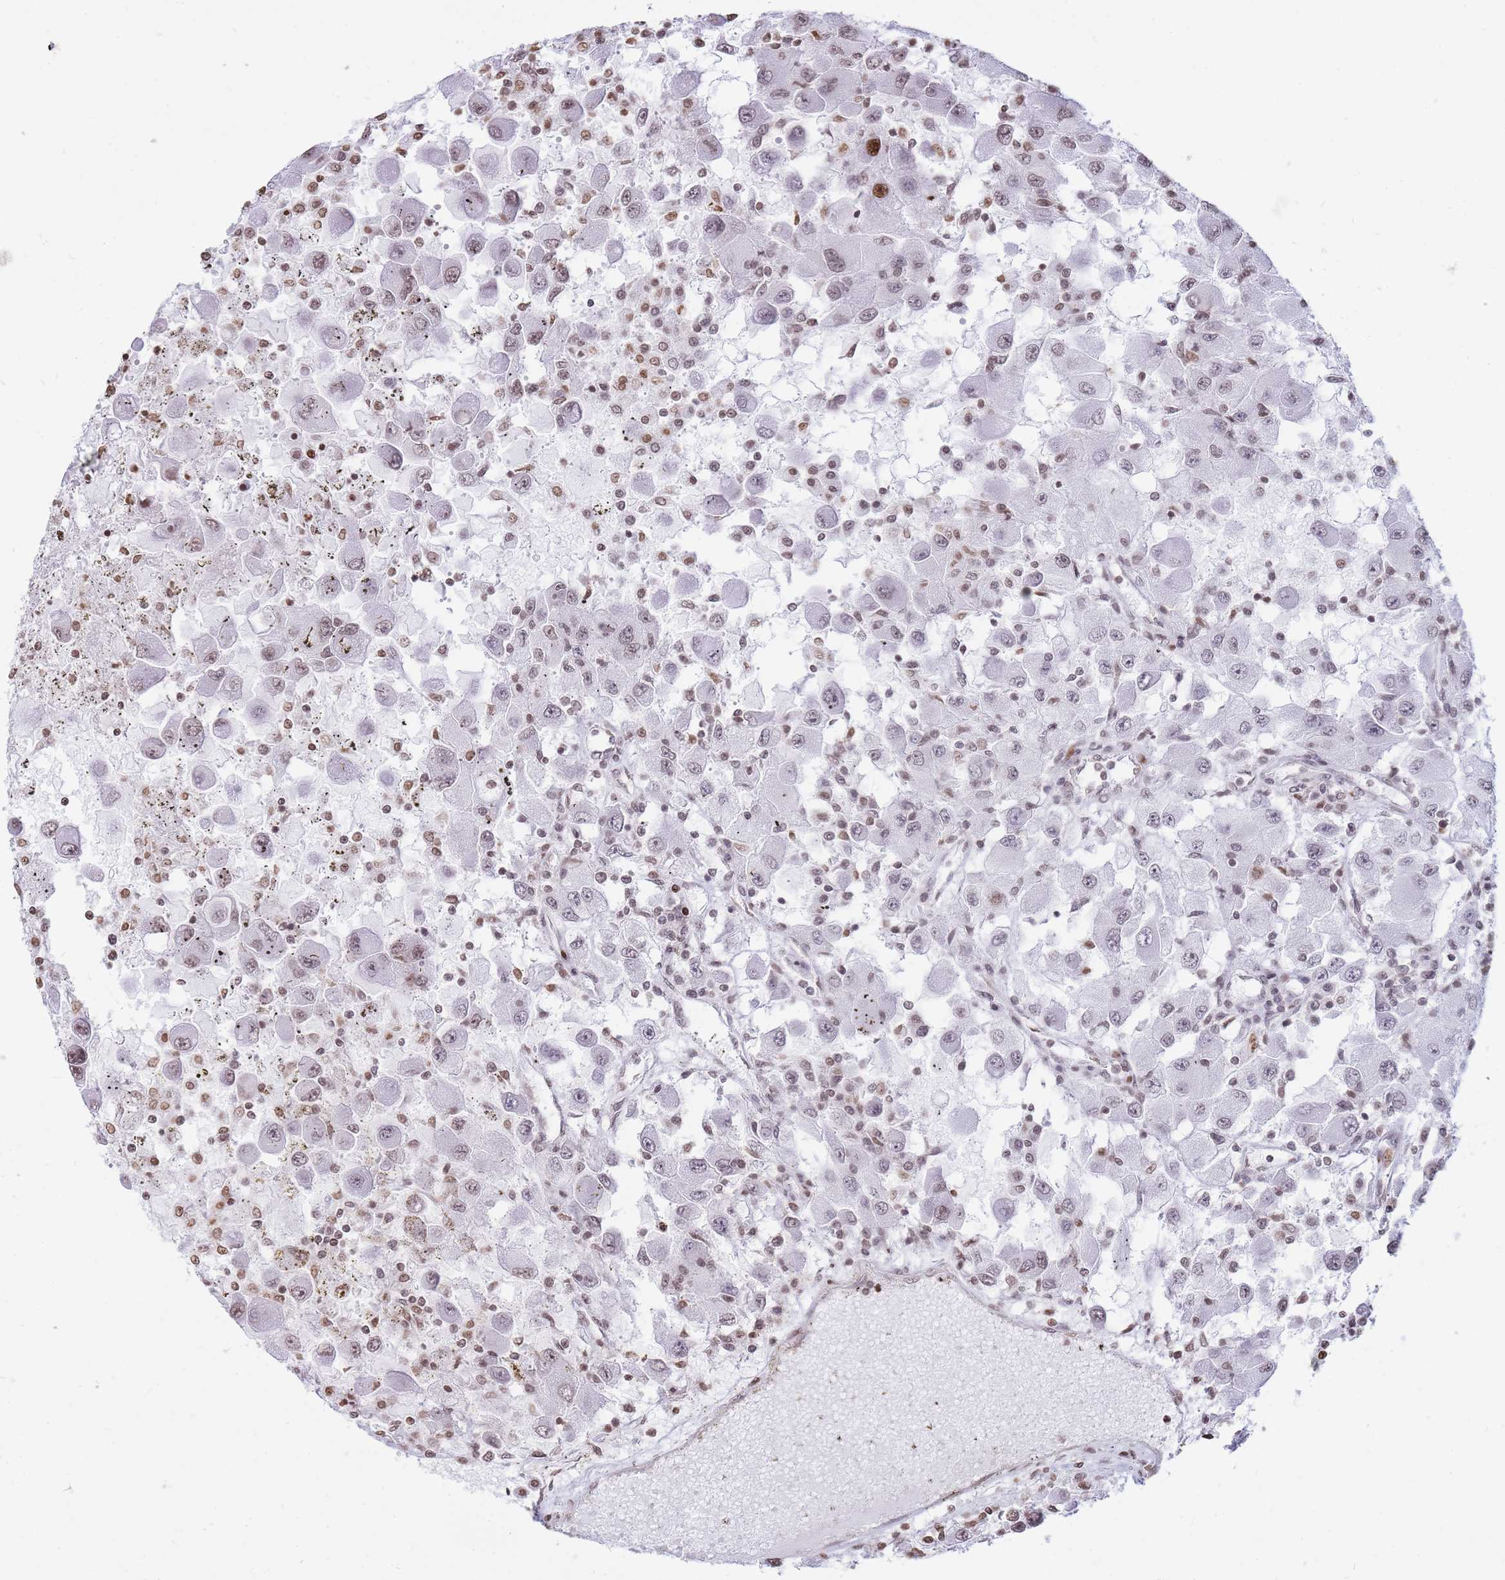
{"staining": {"intensity": "weak", "quantity": "<25%", "location": "nuclear"}, "tissue": "renal cancer", "cell_type": "Tumor cells", "image_type": "cancer", "snomed": [{"axis": "morphology", "description": "Adenocarcinoma, NOS"}, {"axis": "topography", "description": "Kidney"}], "caption": "An immunohistochemistry (IHC) image of adenocarcinoma (renal) is shown. There is no staining in tumor cells of adenocarcinoma (renal). Brightfield microscopy of immunohistochemistry stained with DAB (3,3'-diaminobenzidine) (brown) and hematoxylin (blue), captured at high magnification.", "gene": "SHISAL1", "patient": {"sex": "female", "age": 67}}